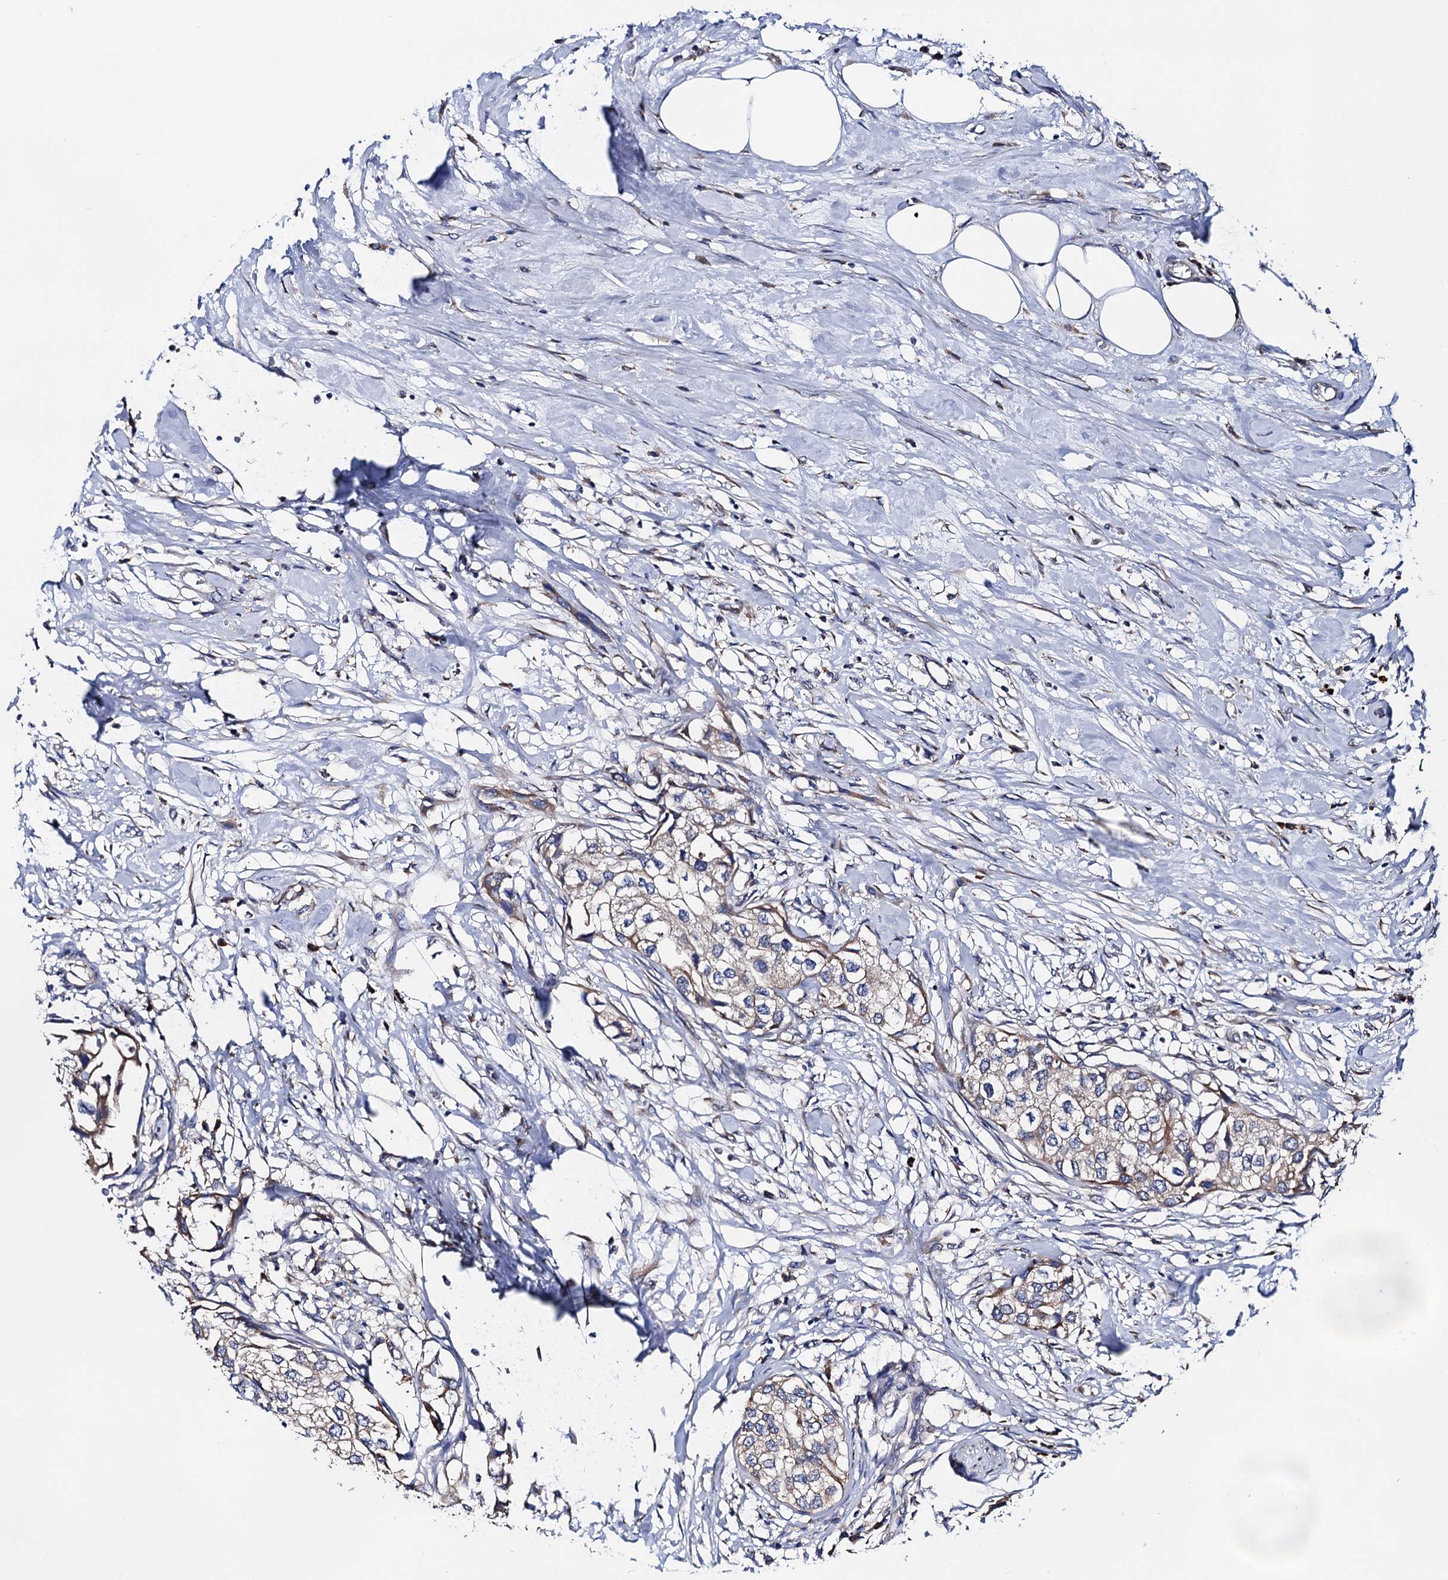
{"staining": {"intensity": "weak", "quantity": ">75%", "location": "cytoplasmic/membranous"}, "tissue": "urothelial cancer", "cell_type": "Tumor cells", "image_type": "cancer", "snomed": [{"axis": "morphology", "description": "Urothelial carcinoma, High grade"}, {"axis": "topography", "description": "Urinary bladder"}], "caption": "Protein analysis of urothelial cancer tissue exhibits weak cytoplasmic/membranous positivity in approximately >75% of tumor cells. Nuclei are stained in blue.", "gene": "PGLS", "patient": {"sex": "male", "age": 64}}